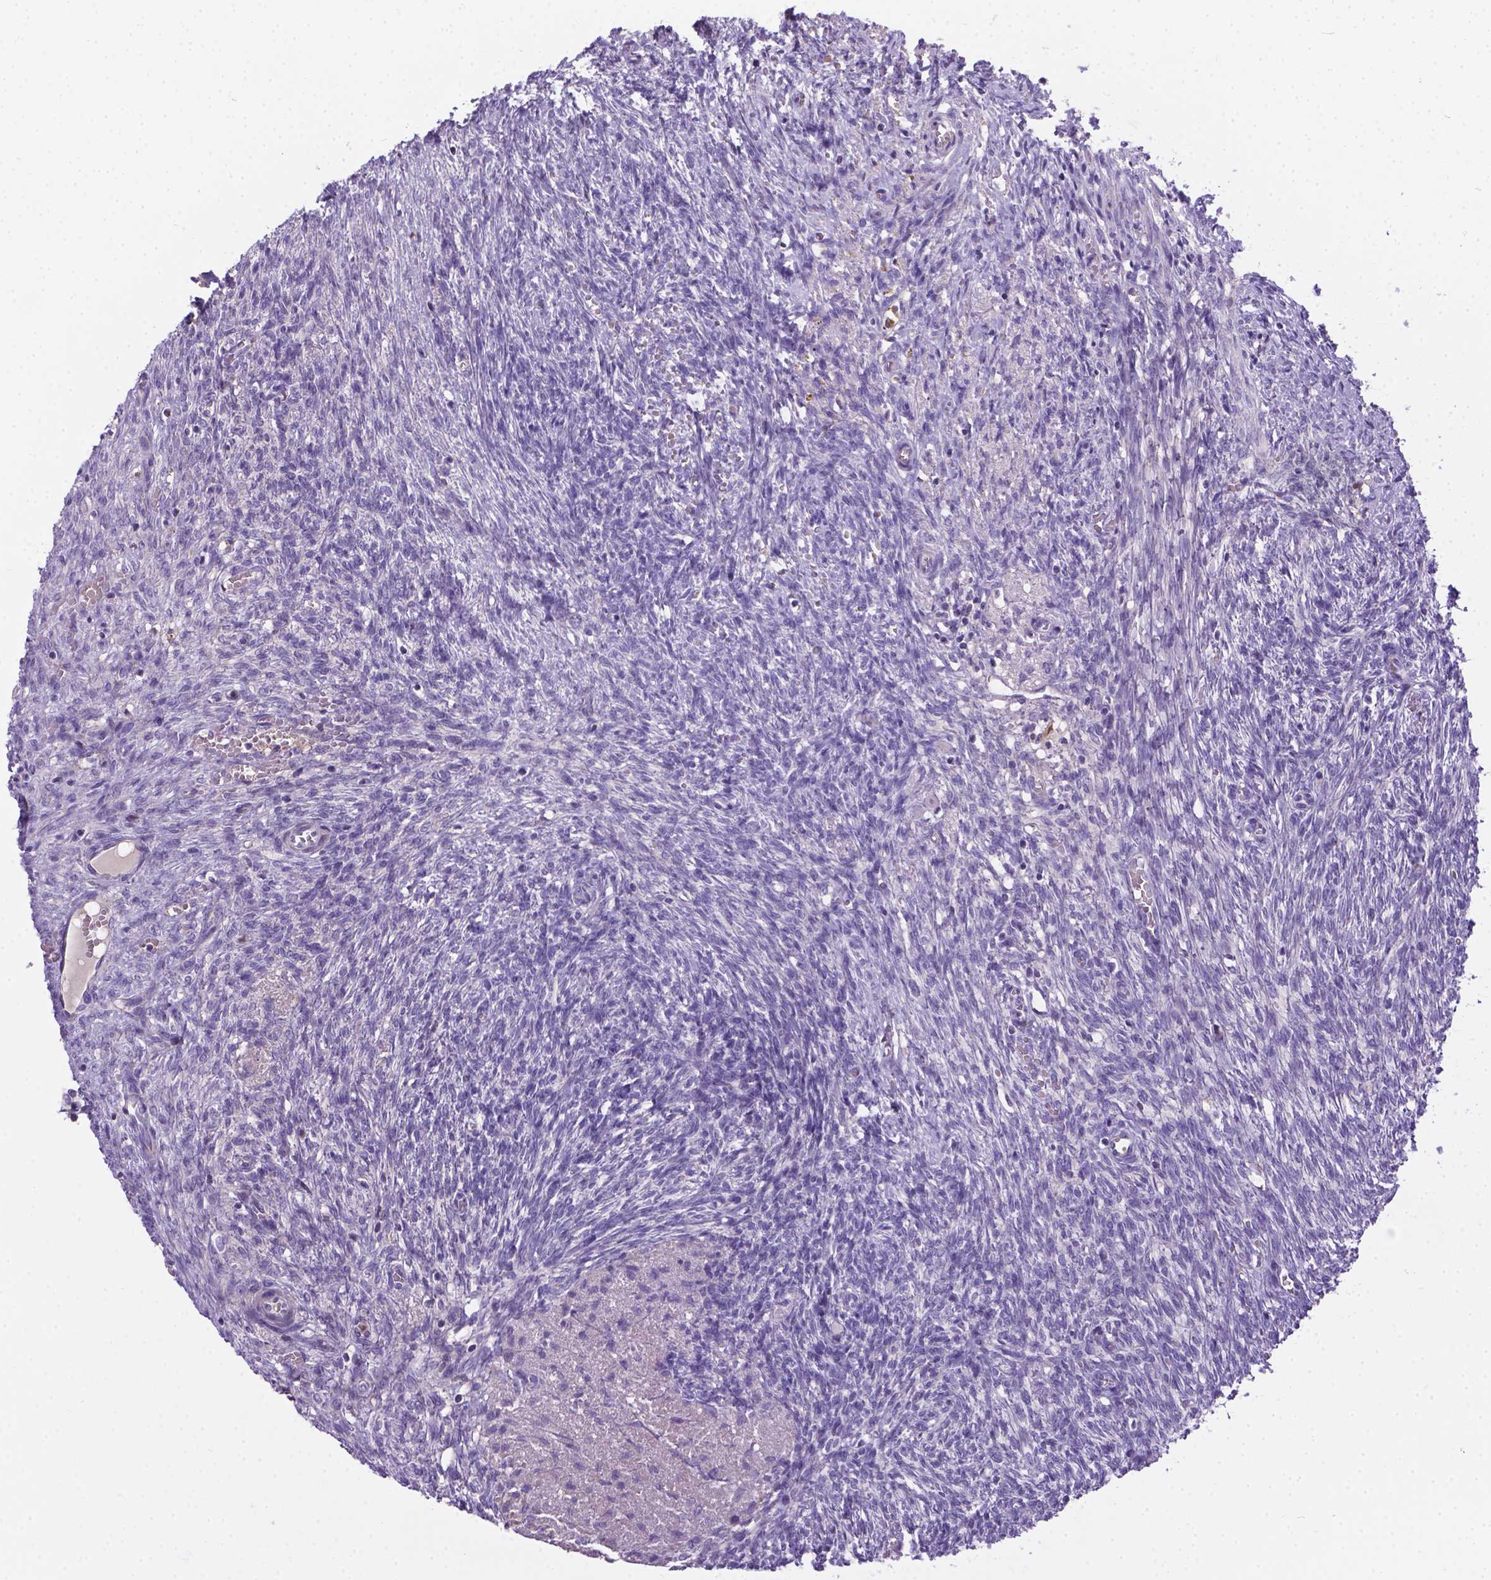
{"staining": {"intensity": "weak", "quantity": "<25%", "location": "cytoplasmic/membranous"}, "tissue": "ovary", "cell_type": "Follicle cells", "image_type": "normal", "snomed": [{"axis": "morphology", "description": "Normal tissue, NOS"}, {"axis": "topography", "description": "Ovary"}], "caption": "High power microscopy micrograph of an immunohistochemistry image of normal ovary, revealing no significant expression in follicle cells.", "gene": "TM4SF18", "patient": {"sex": "female", "age": 46}}